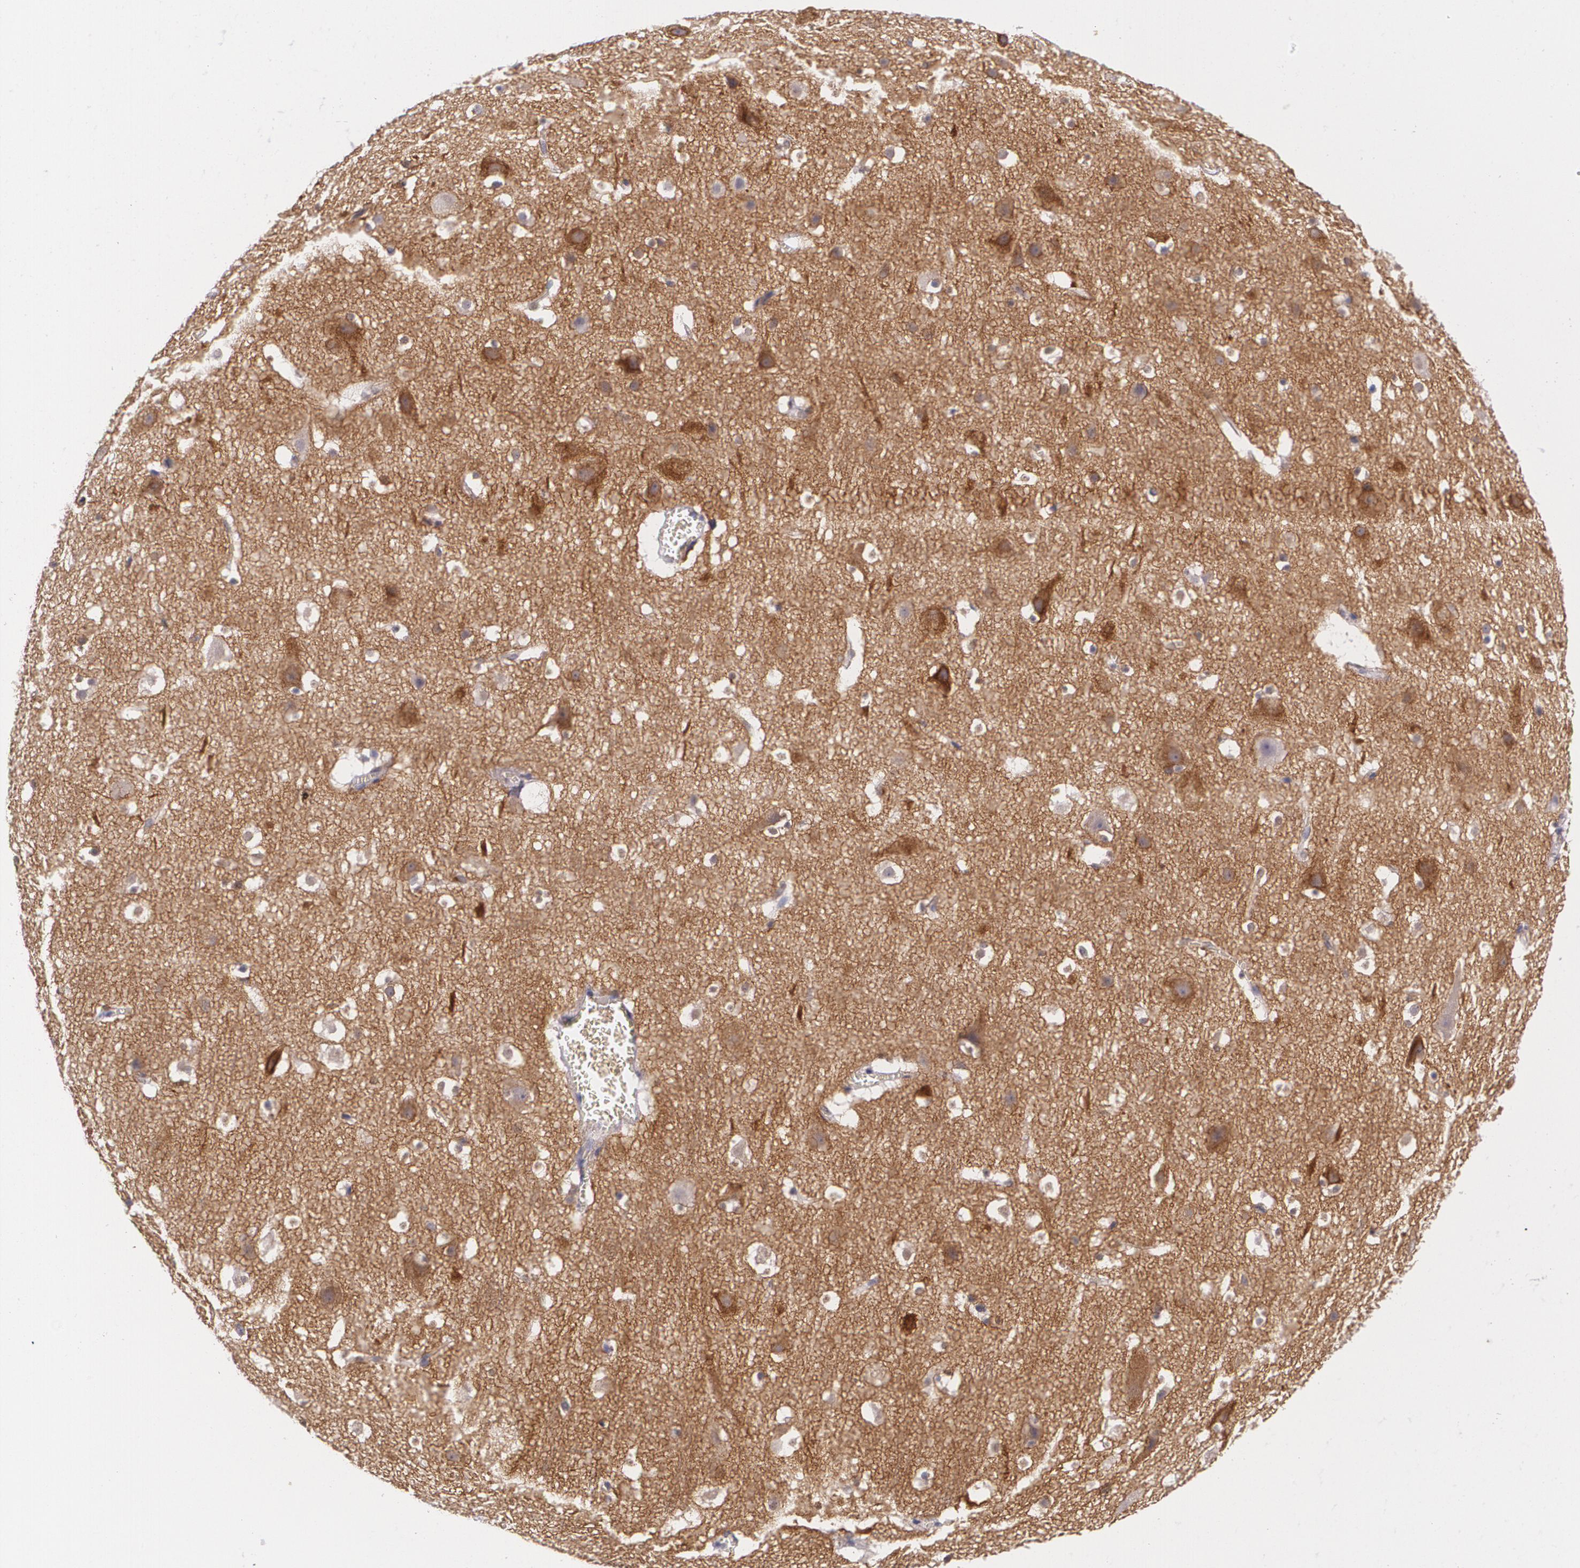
{"staining": {"intensity": "negative", "quantity": "none", "location": "none"}, "tissue": "cerebral cortex", "cell_type": "Endothelial cells", "image_type": "normal", "snomed": [{"axis": "morphology", "description": "Normal tissue, NOS"}, {"axis": "topography", "description": "Cerebral cortex"}], "caption": "This is an IHC histopathology image of normal human cerebral cortex. There is no staining in endothelial cells.", "gene": "RTN1", "patient": {"sex": "male", "age": 45}}